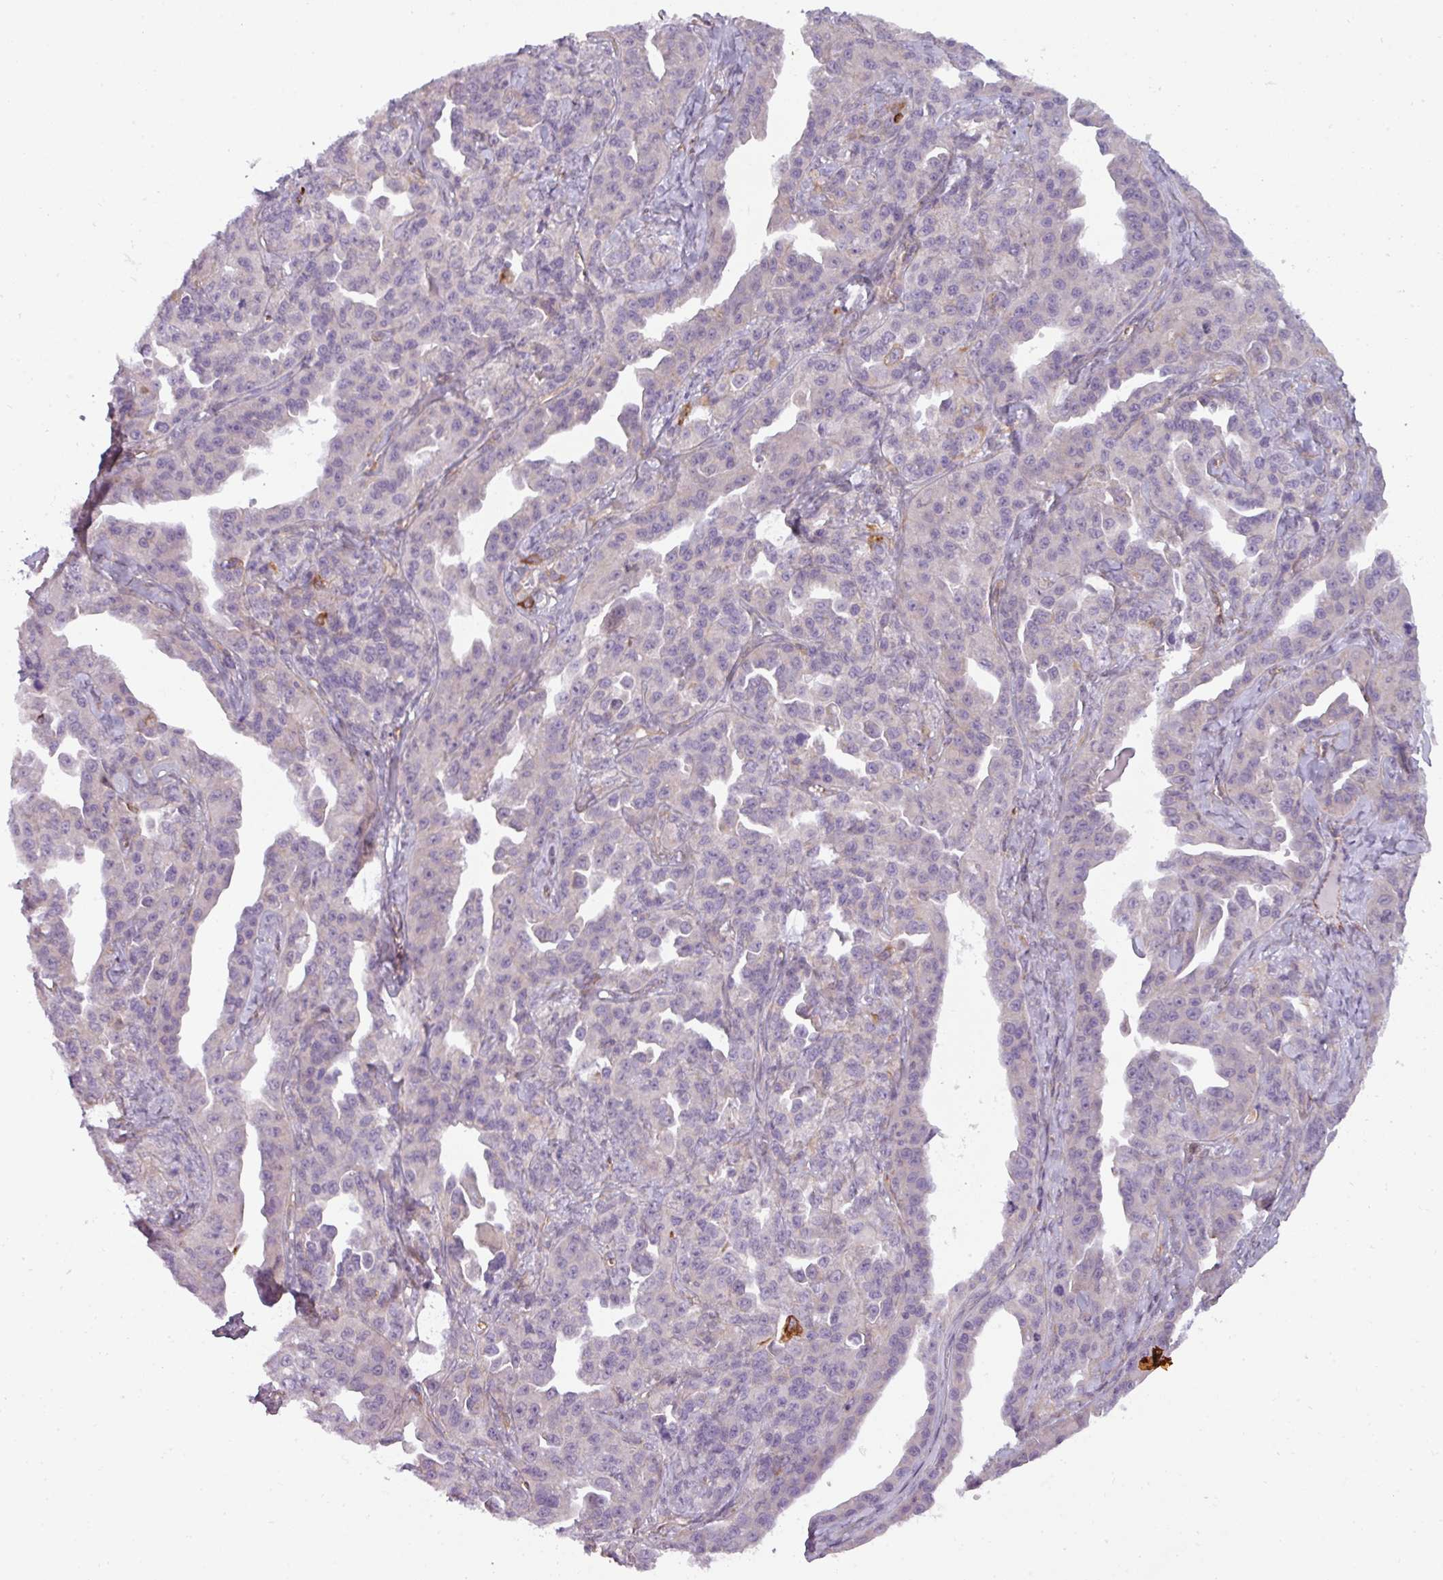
{"staining": {"intensity": "negative", "quantity": "none", "location": "none"}, "tissue": "ovarian cancer", "cell_type": "Tumor cells", "image_type": "cancer", "snomed": [{"axis": "morphology", "description": "Cystadenocarcinoma, serous, NOS"}, {"axis": "topography", "description": "Ovary"}], "caption": "An IHC micrograph of ovarian cancer is shown. There is no staining in tumor cells of ovarian cancer.", "gene": "BUD23", "patient": {"sex": "female", "age": 75}}